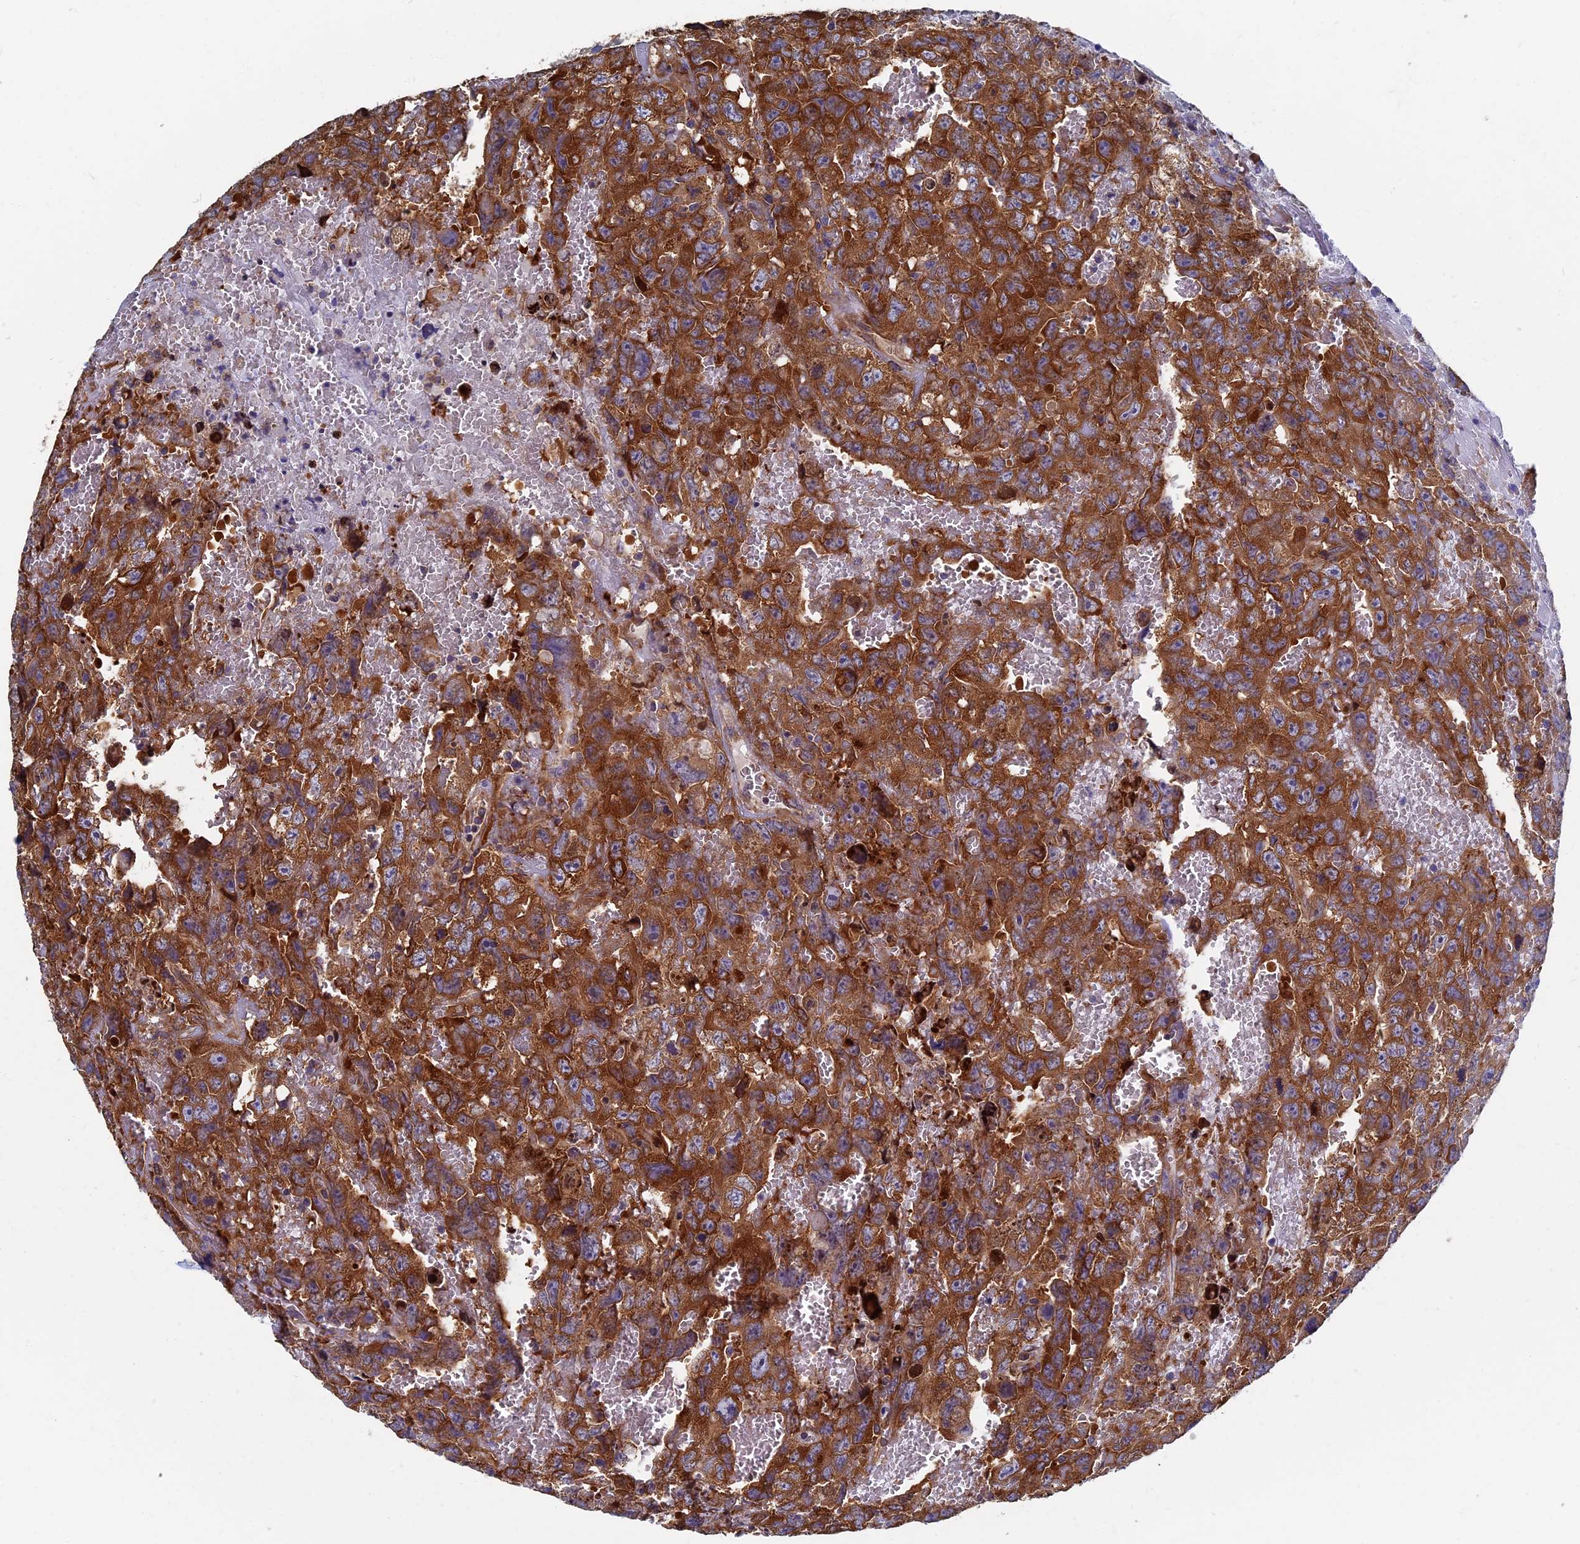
{"staining": {"intensity": "strong", "quantity": ">75%", "location": "cytoplasmic/membranous"}, "tissue": "testis cancer", "cell_type": "Tumor cells", "image_type": "cancer", "snomed": [{"axis": "morphology", "description": "Carcinoma, Embryonal, NOS"}, {"axis": "topography", "description": "Testis"}], "caption": "High-power microscopy captured an IHC micrograph of testis cancer (embryonal carcinoma), revealing strong cytoplasmic/membranous expression in about >75% of tumor cells.", "gene": "YBX1", "patient": {"sex": "male", "age": 45}}